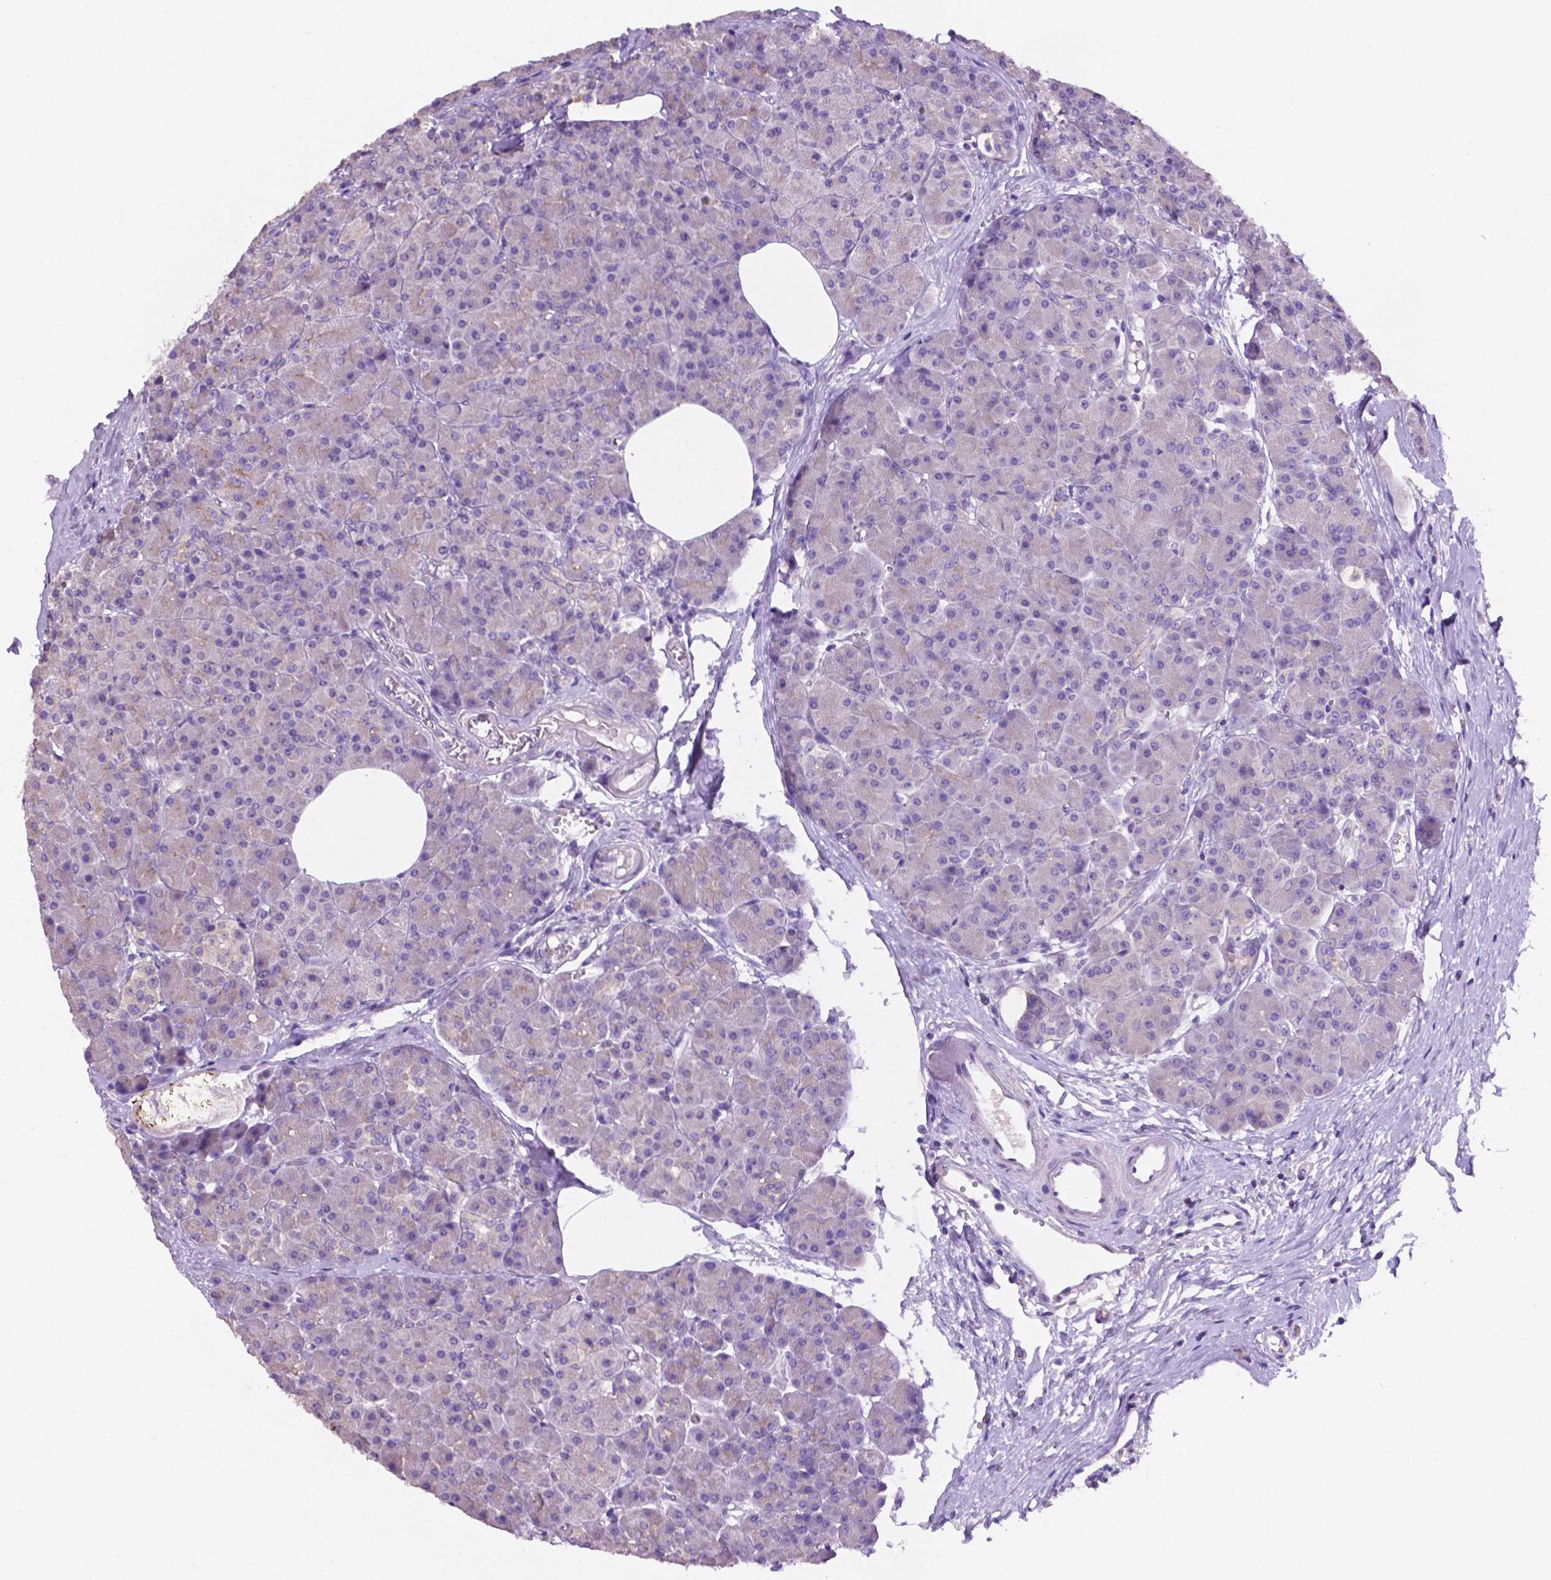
{"staining": {"intensity": "moderate", "quantity": "<25%", "location": "cytoplasmic/membranous"}, "tissue": "pancreas", "cell_type": "Exocrine glandular cells", "image_type": "normal", "snomed": [{"axis": "morphology", "description": "Normal tissue, NOS"}, {"axis": "topography", "description": "Pancreas"}], "caption": "Immunohistochemistry image of benign pancreas stained for a protein (brown), which shows low levels of moderate cytoplasmic/membranous staining in approximately <25% of exocrine glandular cells.", "gene": "PRPS2", "patient": {"sex": "female", "age": 45}}